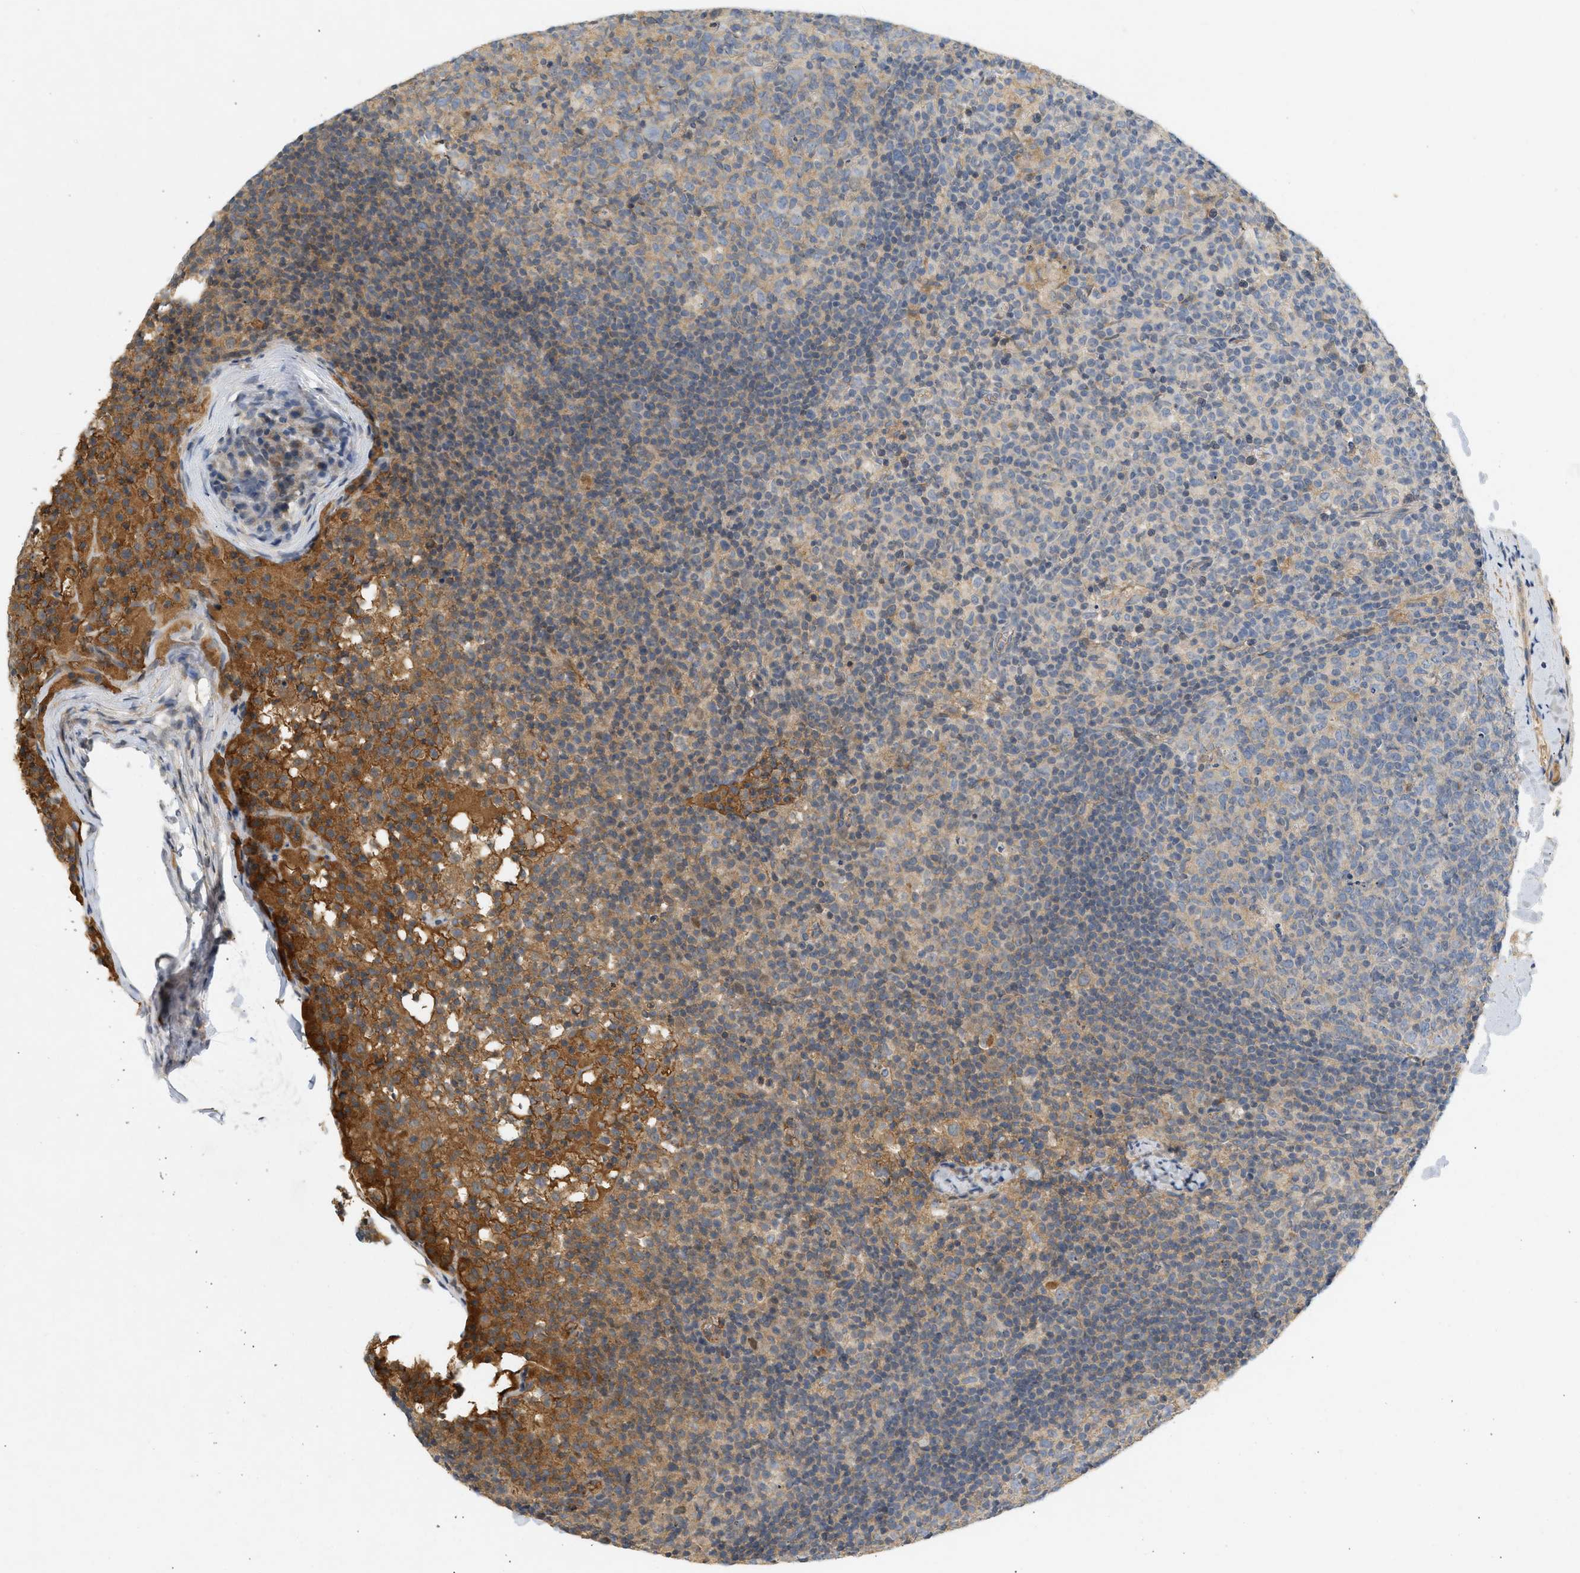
{"staining": {"intensity": "weak", "quantity": "25%-75%", "location": "cytoplasmic/membranous"}, "tissue": "lymph node", "cell_type": "Germinal center cells", "image_type": "normal", "snomed": [{"axis": "morphology", "description": "Normal tissue, NOS"}, {"axis": "morphology", "description": "Inflammation, NOS"}, {"axis": "topography", "description": "Lymph node"}], "caption": "High-power microscopy captured an immunohistochemistry micrograph of normal lymph node, revealing weak cytoplasmic/membranous expression in about 25%-75% of germinal center cells. (DAB = brown stain, brightfield microscopy at high magnification).", "gene": "F8", "patient": {"sex": "male", "age": 55}}